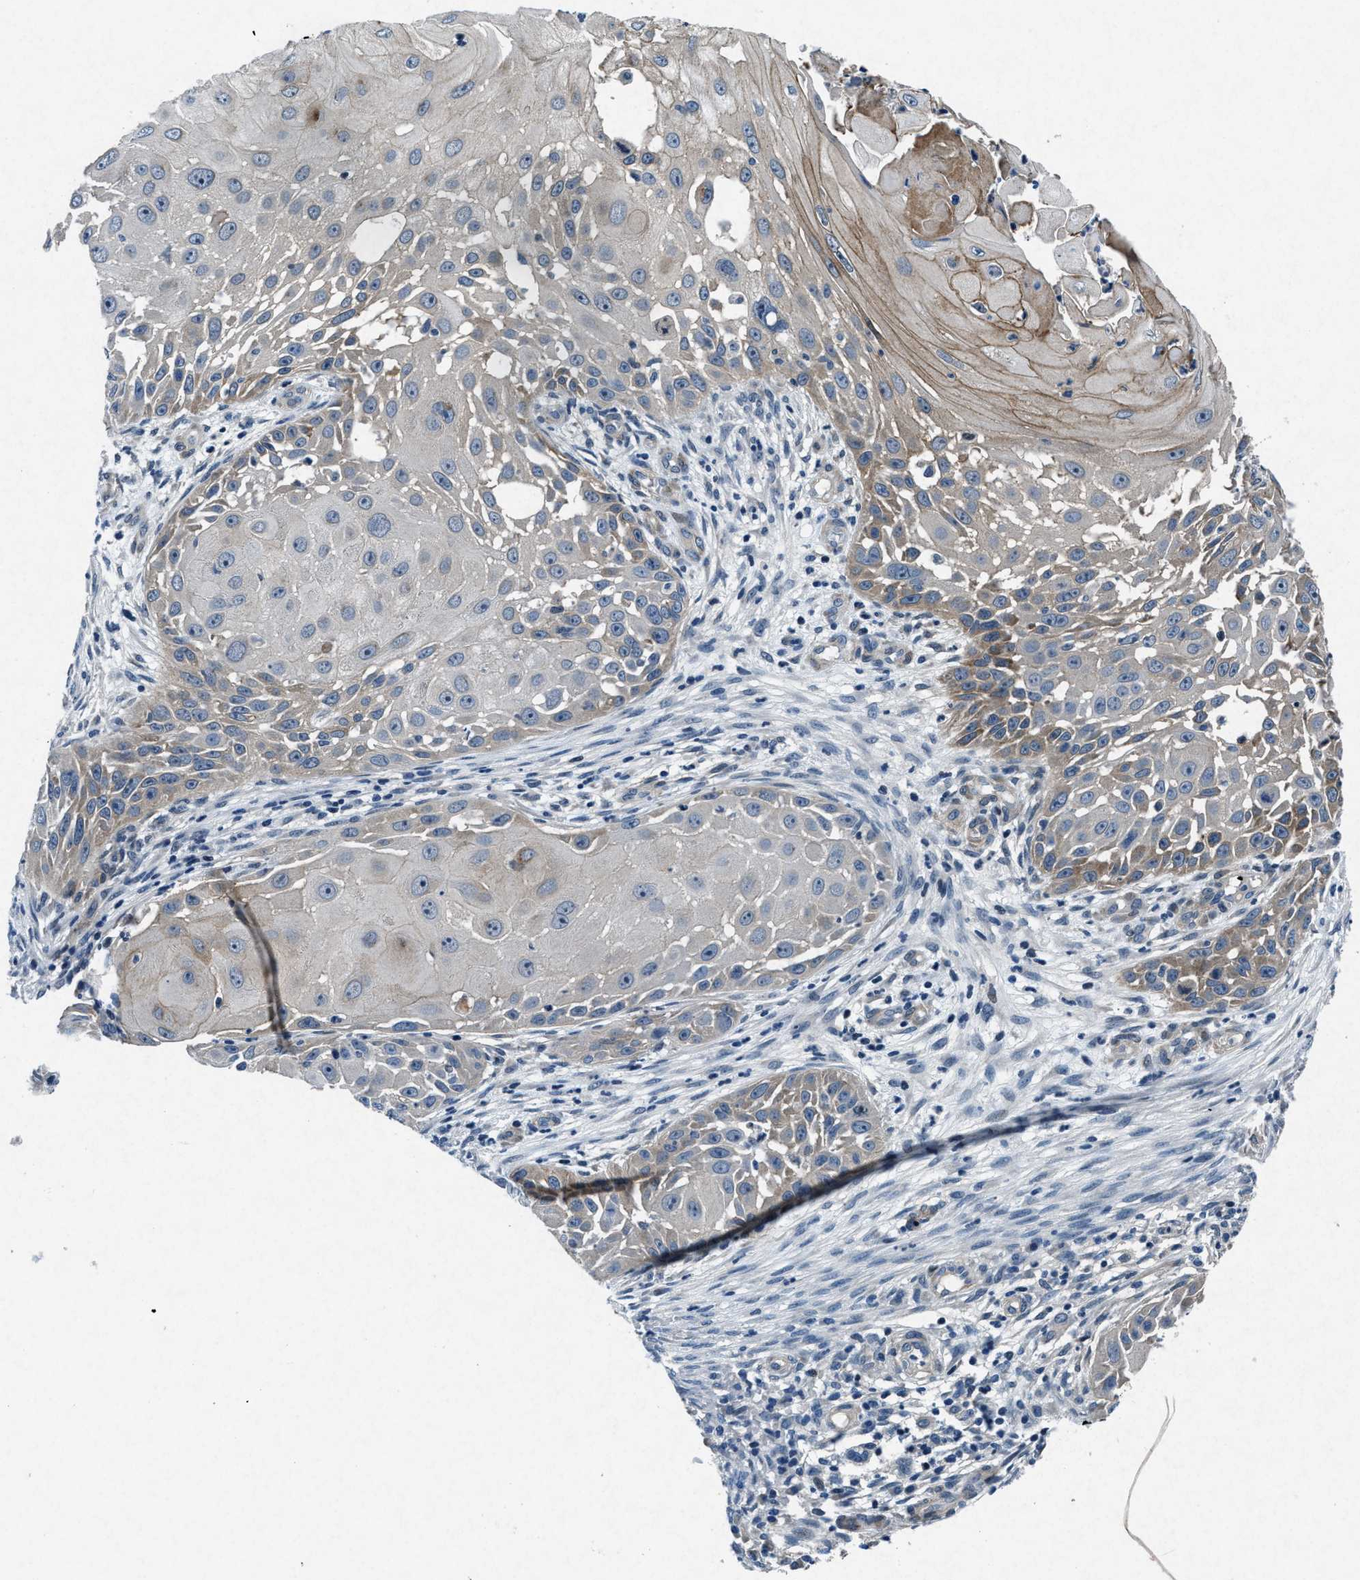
{"staining": {"intensity": "moderate", "quantity": "<25%", "location": "cytoplasmic/membranous"}, "tissue": "skin cancer", "cell_type": "Tumor cells", "image_type": "cancer", "snomed": [{"axis": "morphology", "description": "Squamous cell carcinoma, NOS"}, {"axis": "topography", "description": "Skin"}], "caption": "This micrograph reveals immunohistochemistry (IHC) staining of squamous cell carcinoma (skin), with low moderate cytoplasmic/membranous positivity in approximately <25% of tumor cells.", "gene": "PHLDA1", "patient": {"sex": "female", "age": 44}}